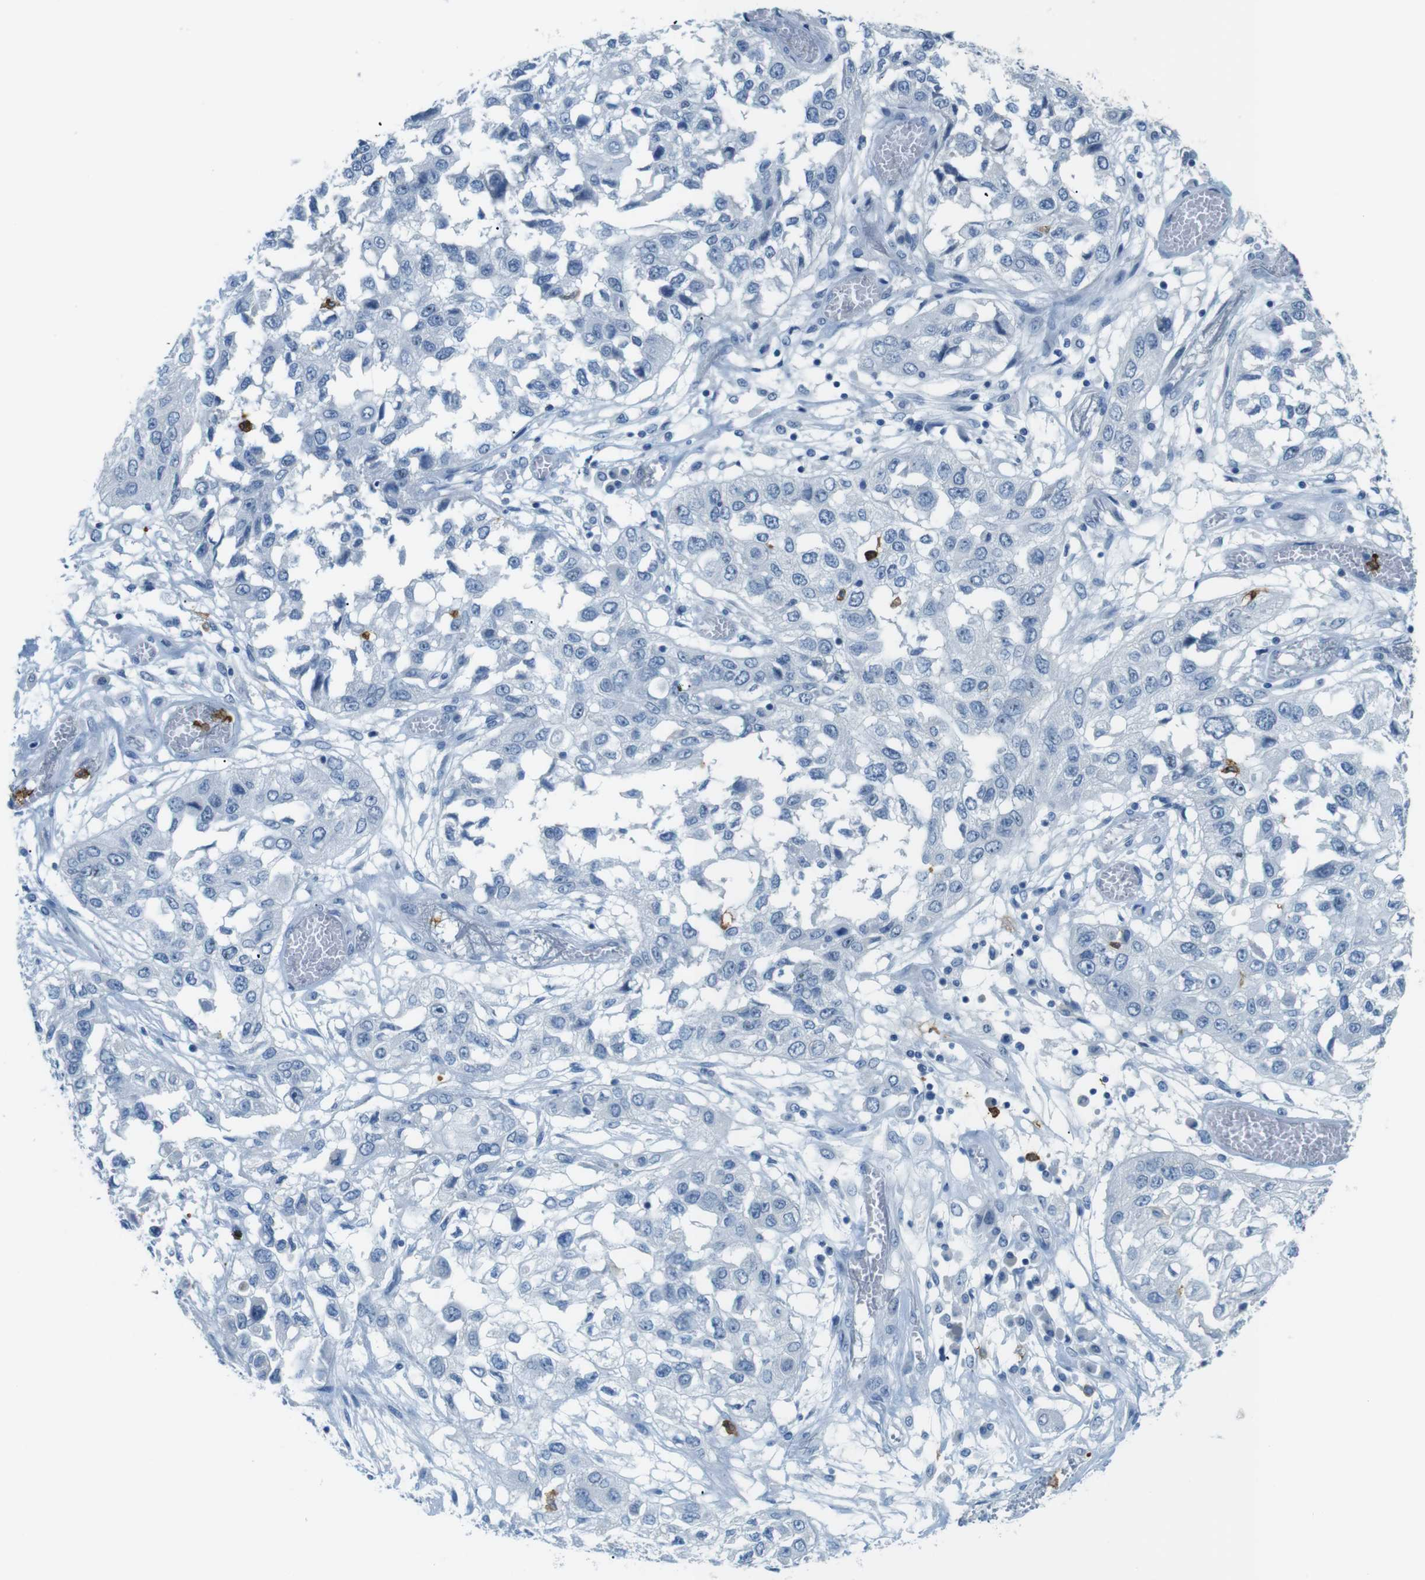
{"staining": {"intensity": "negative", "quantity": "none", "location": "none"}, "tissue": "lung cancer", "cell_type": "Tumor cells", "image_type": "cancer", "snomed": [{"axis": "morphology", "description": "Squamous cell carcinoma, NOS"}, {"axis": "topography", "description": "Lung"}], "caption": "Protein analysis of lung cancer (squamous cell carcinoma) reveals no significant expression in tumor cells. (DAB immunohistochemistry (IHC) visualized using brightfield microscopy, high magnification).", "gene": "MCEMP1", "patient": {"sex": "male", "age": 71}}